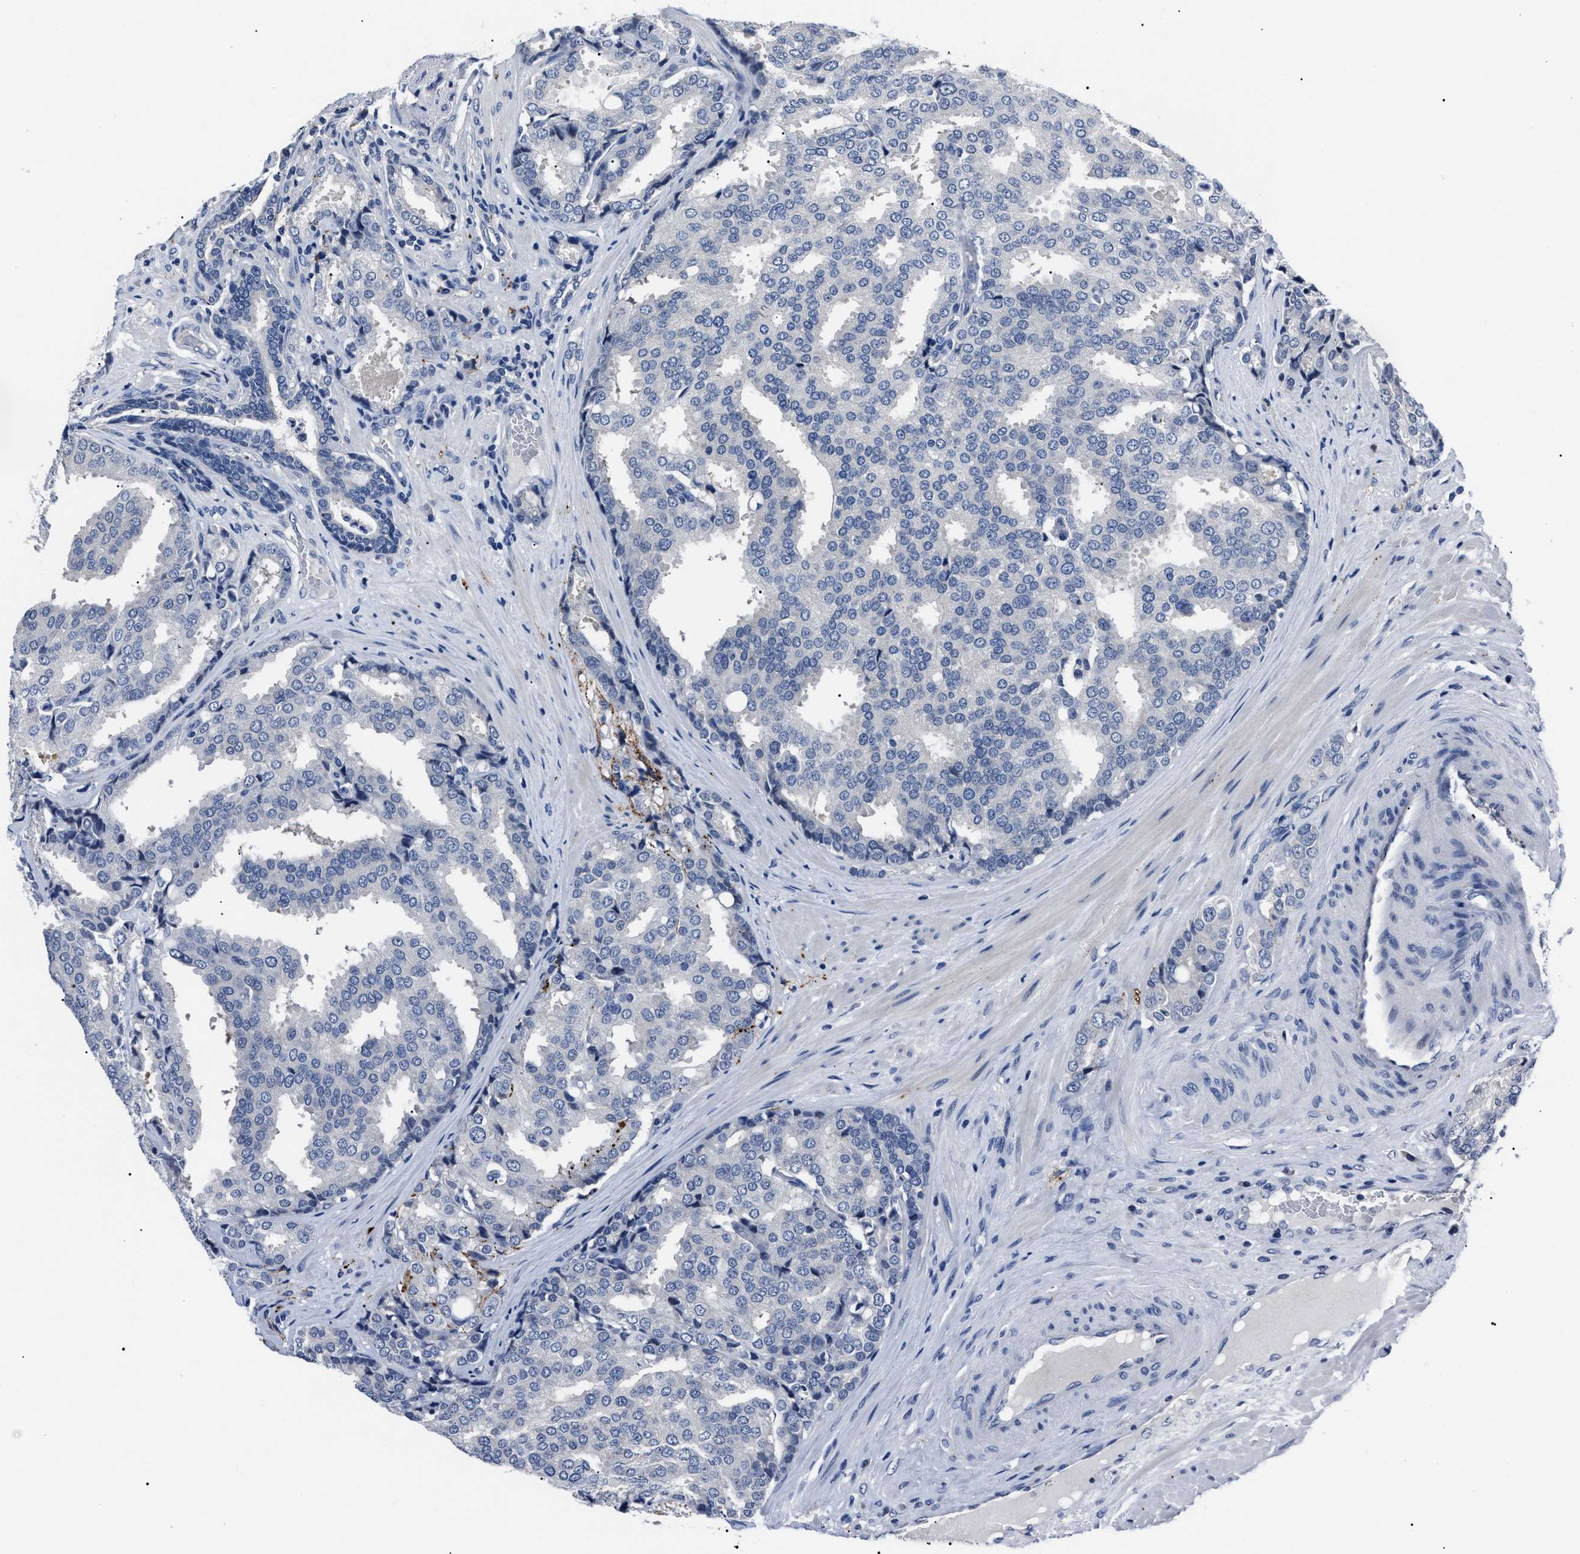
{"staining": {"intensity": "negative", "quantity": "none", "location": "none"}, "tissue": "prostate cancer", "cell_type": "Tumor cells", "image_type": "cancer", "snomed": [{"axis": "morphology", "description": "Adenocarcinoma, High grade"}, {"axis": "topography", "description": "Prostate"}], "caption": "A high-resolution micrograph shows IHC staining of prostate cancer, which exhibits no significant positivity in tumor cells.", "gene": "LRWD1", "patient": {"sex": "male", "age": 50}}